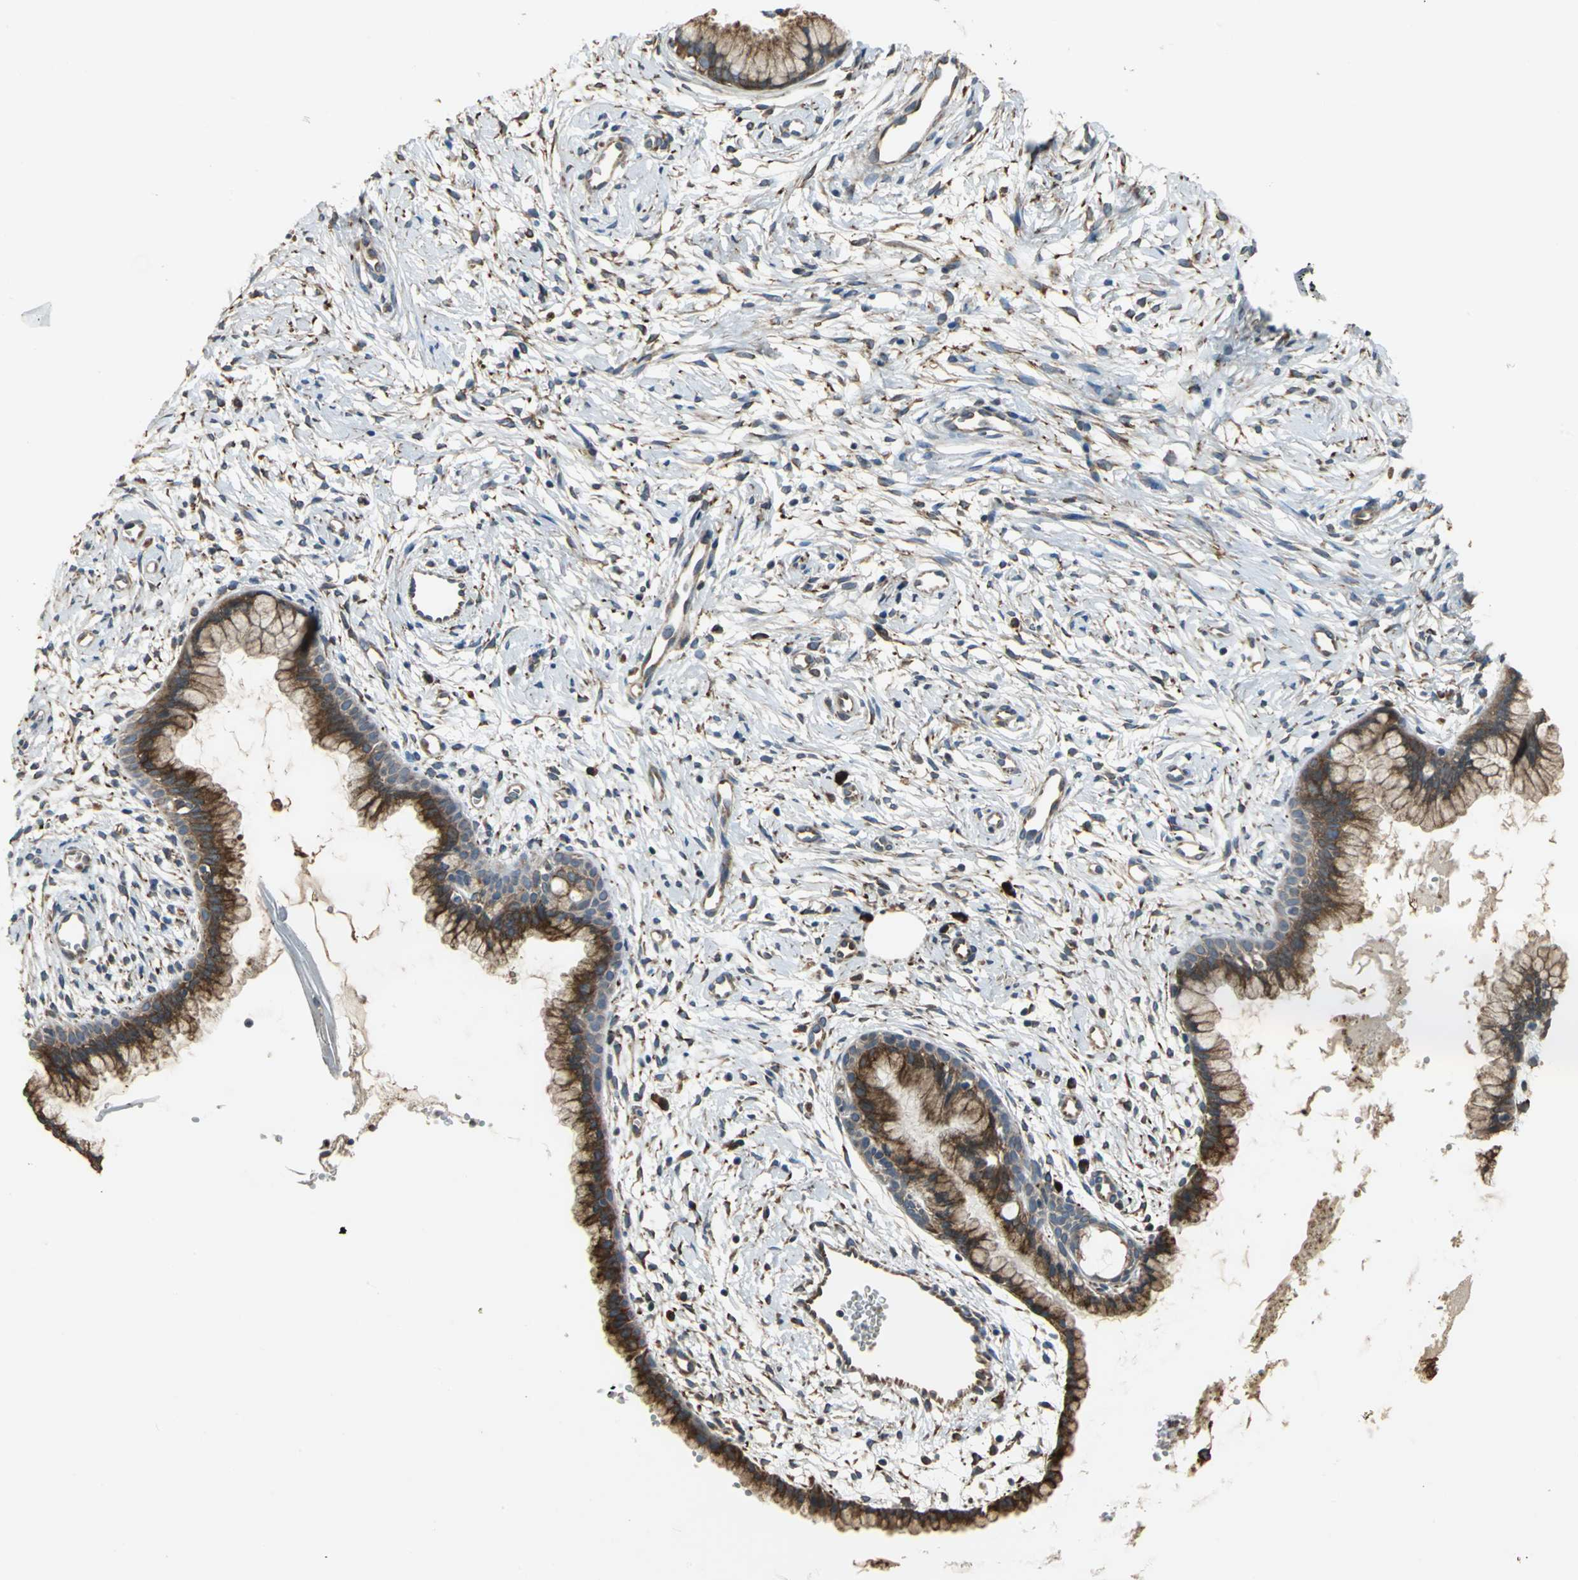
{"staining": {"intensity": "strong", "quantity": "25%-75%", "location": "cytoplasmic/membranous"}, "tissue": "cervix", "cell_type": "Glandular cells", "image_type": "normal", "snomed": [{"axis": "morphology", "description": "Normal tissue, NOS"}, {"axis": "topography", "description": "Cervix"}], "caption": "Brown immunohistochemical staining in normal cervix shows strong cytoplasmic/membranous staining in about 25%-75% of glandular cells.", "gene": "SYVN1", "patient": {"sex": "female", "age": 39}}